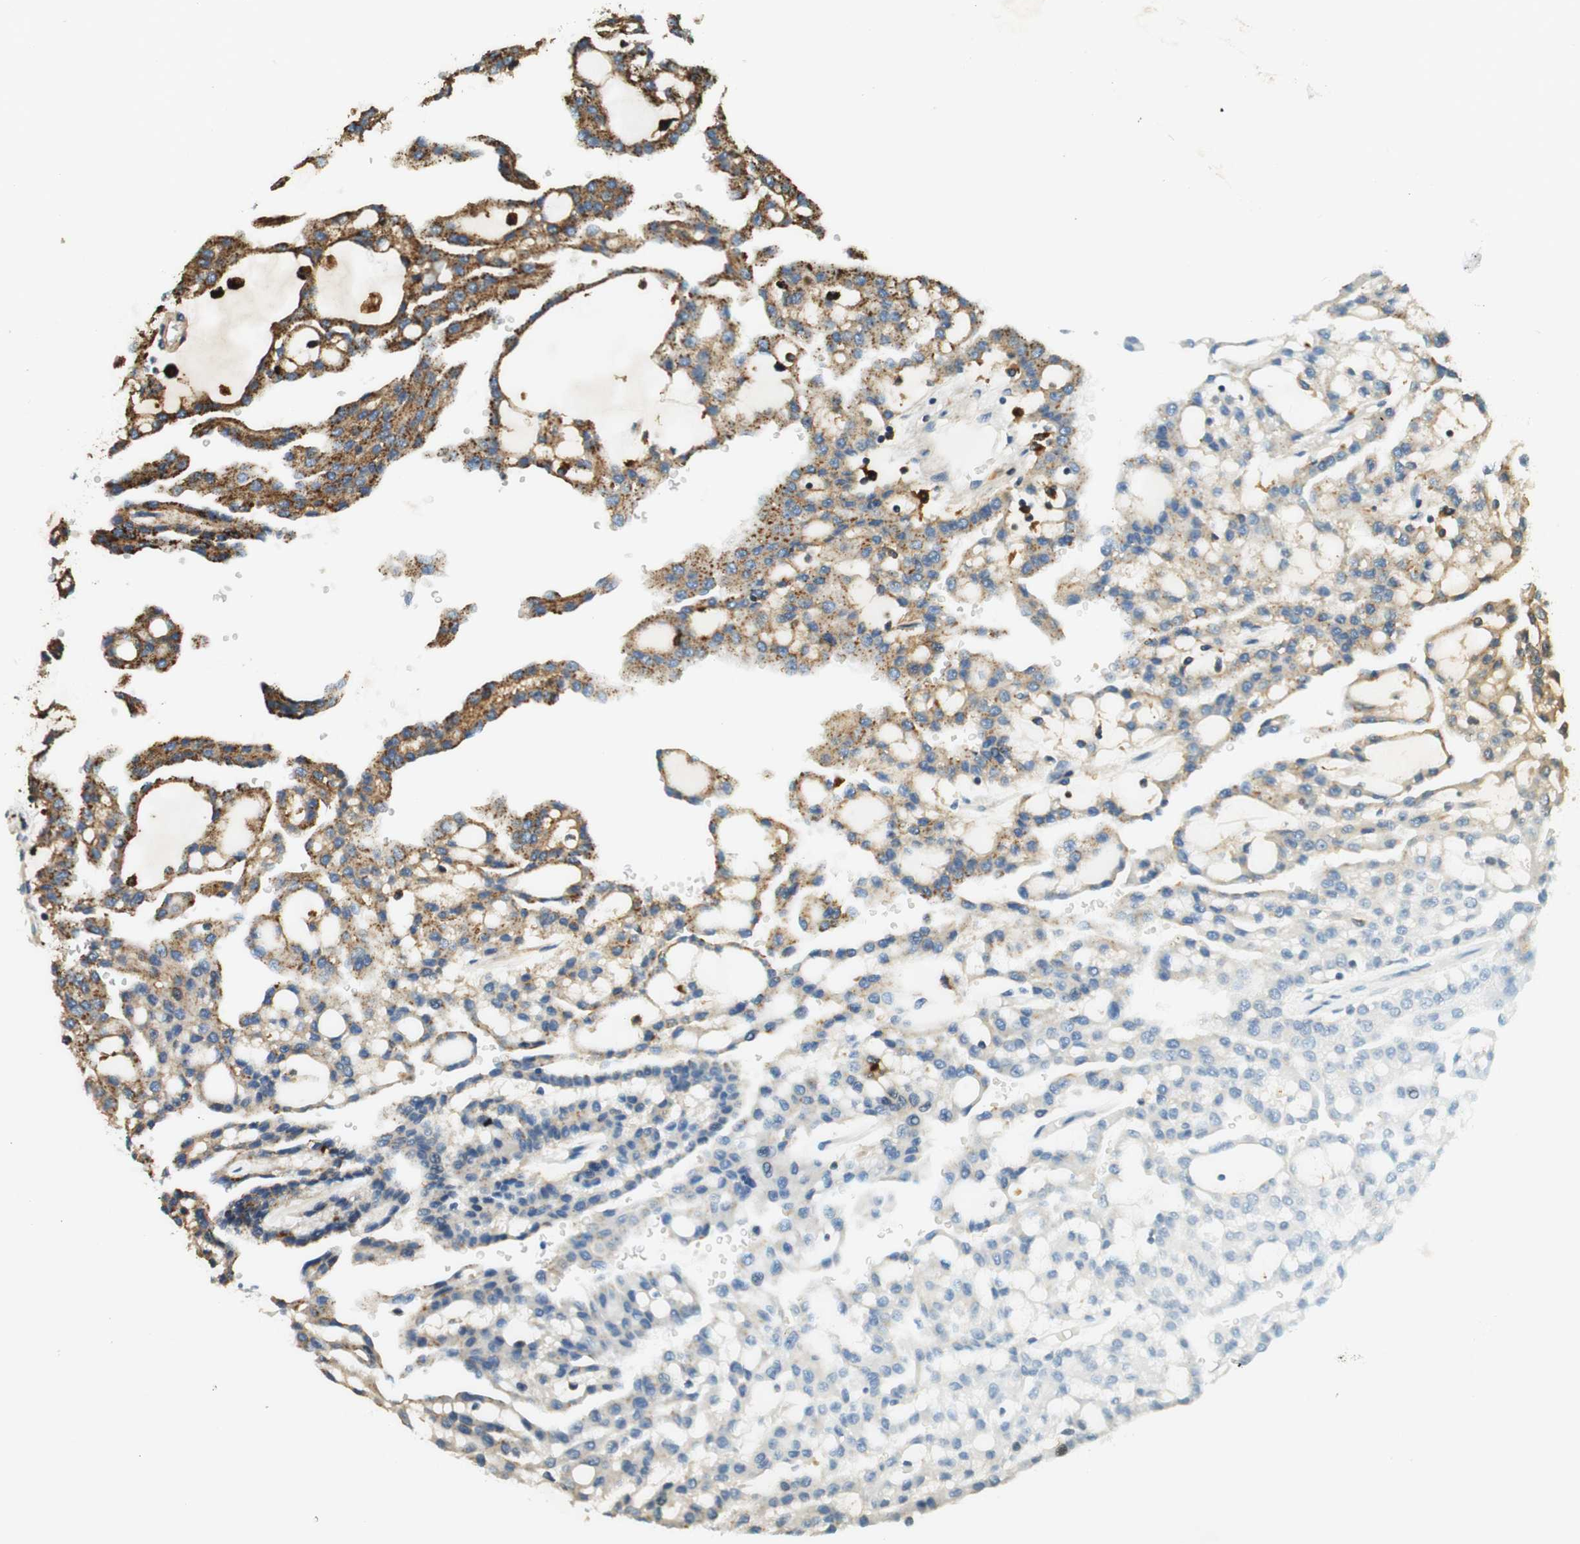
{"staining": {"intensity": "moderate", "quantity": "25%-75%", "location": "cytoplasmic/membranous"}, "tissue": "renal cancer", "cell_type": "Tumor cells", "image_type": "cancer", "snomed": [{"axis": "morphology", "description": "Adenocarcinoma, NOS"}, {"axis": "topography", "description": "Kidney"}], "caption": "Moderate cytoplasmic/membranous staining is identified in approximately 25%-75% of tumor cells in renal adenocarcinoma.", "gene": "TXNRD1", "patient": {"sex": "male", "age": 63}}